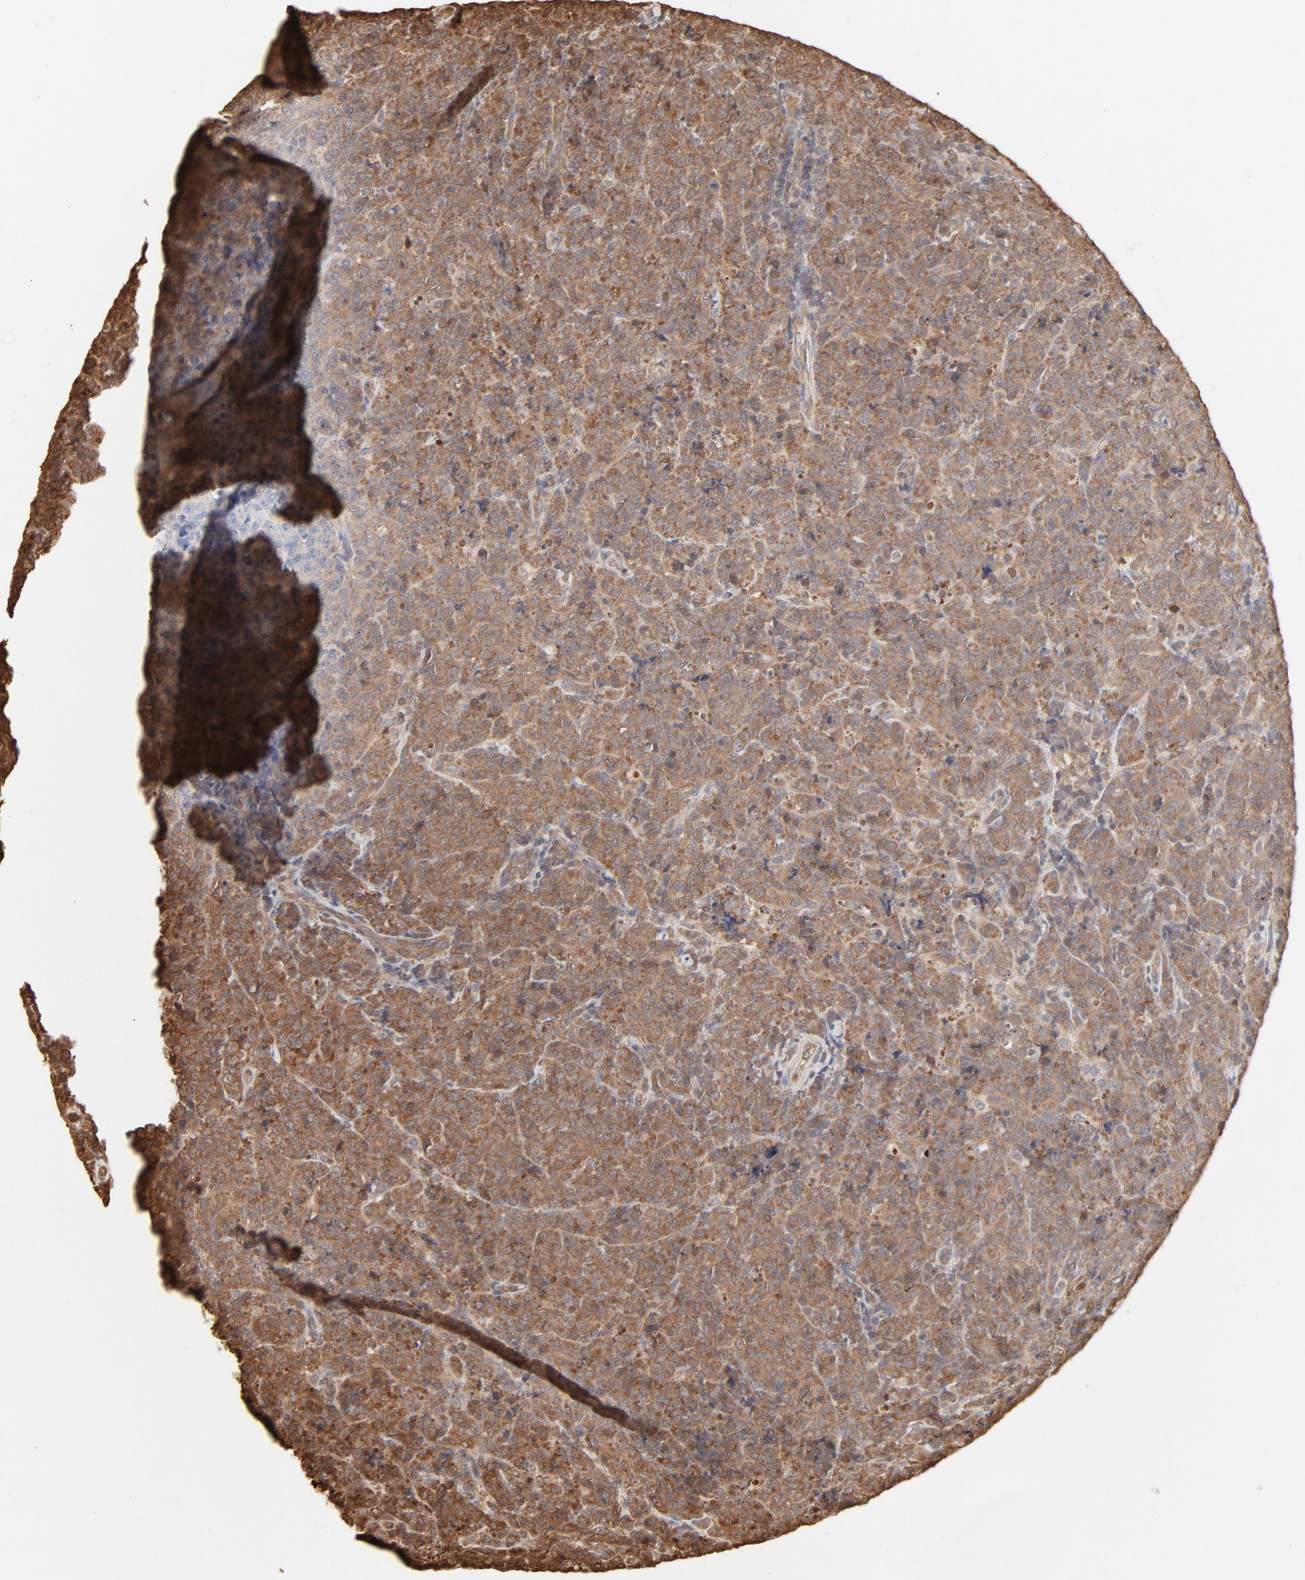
{"staining": {"intensity": "moderate", "quantity": ">75%", "location": "cytoplasmic/membranous"}, "tissue": "lymphoma", "cell_type": "Tumor cells", "image_type": "cancer", "snomed": [{"axis": "morphology", "description": "Malignant lymphoma, non-Hodgkin's type, High grade"}, {"axis": "topography", "description": "Tonsil"}], "caption": "This micrograph displays lymphoma stained with IHC to label a protein in brown. The cytoplasmic/membranous of tumor cells show moderate positivity for the protein. Nuclei are counter-stained blue.", "gene": "PPP2CA", "patient": {"sex": "female", "age": 36}}